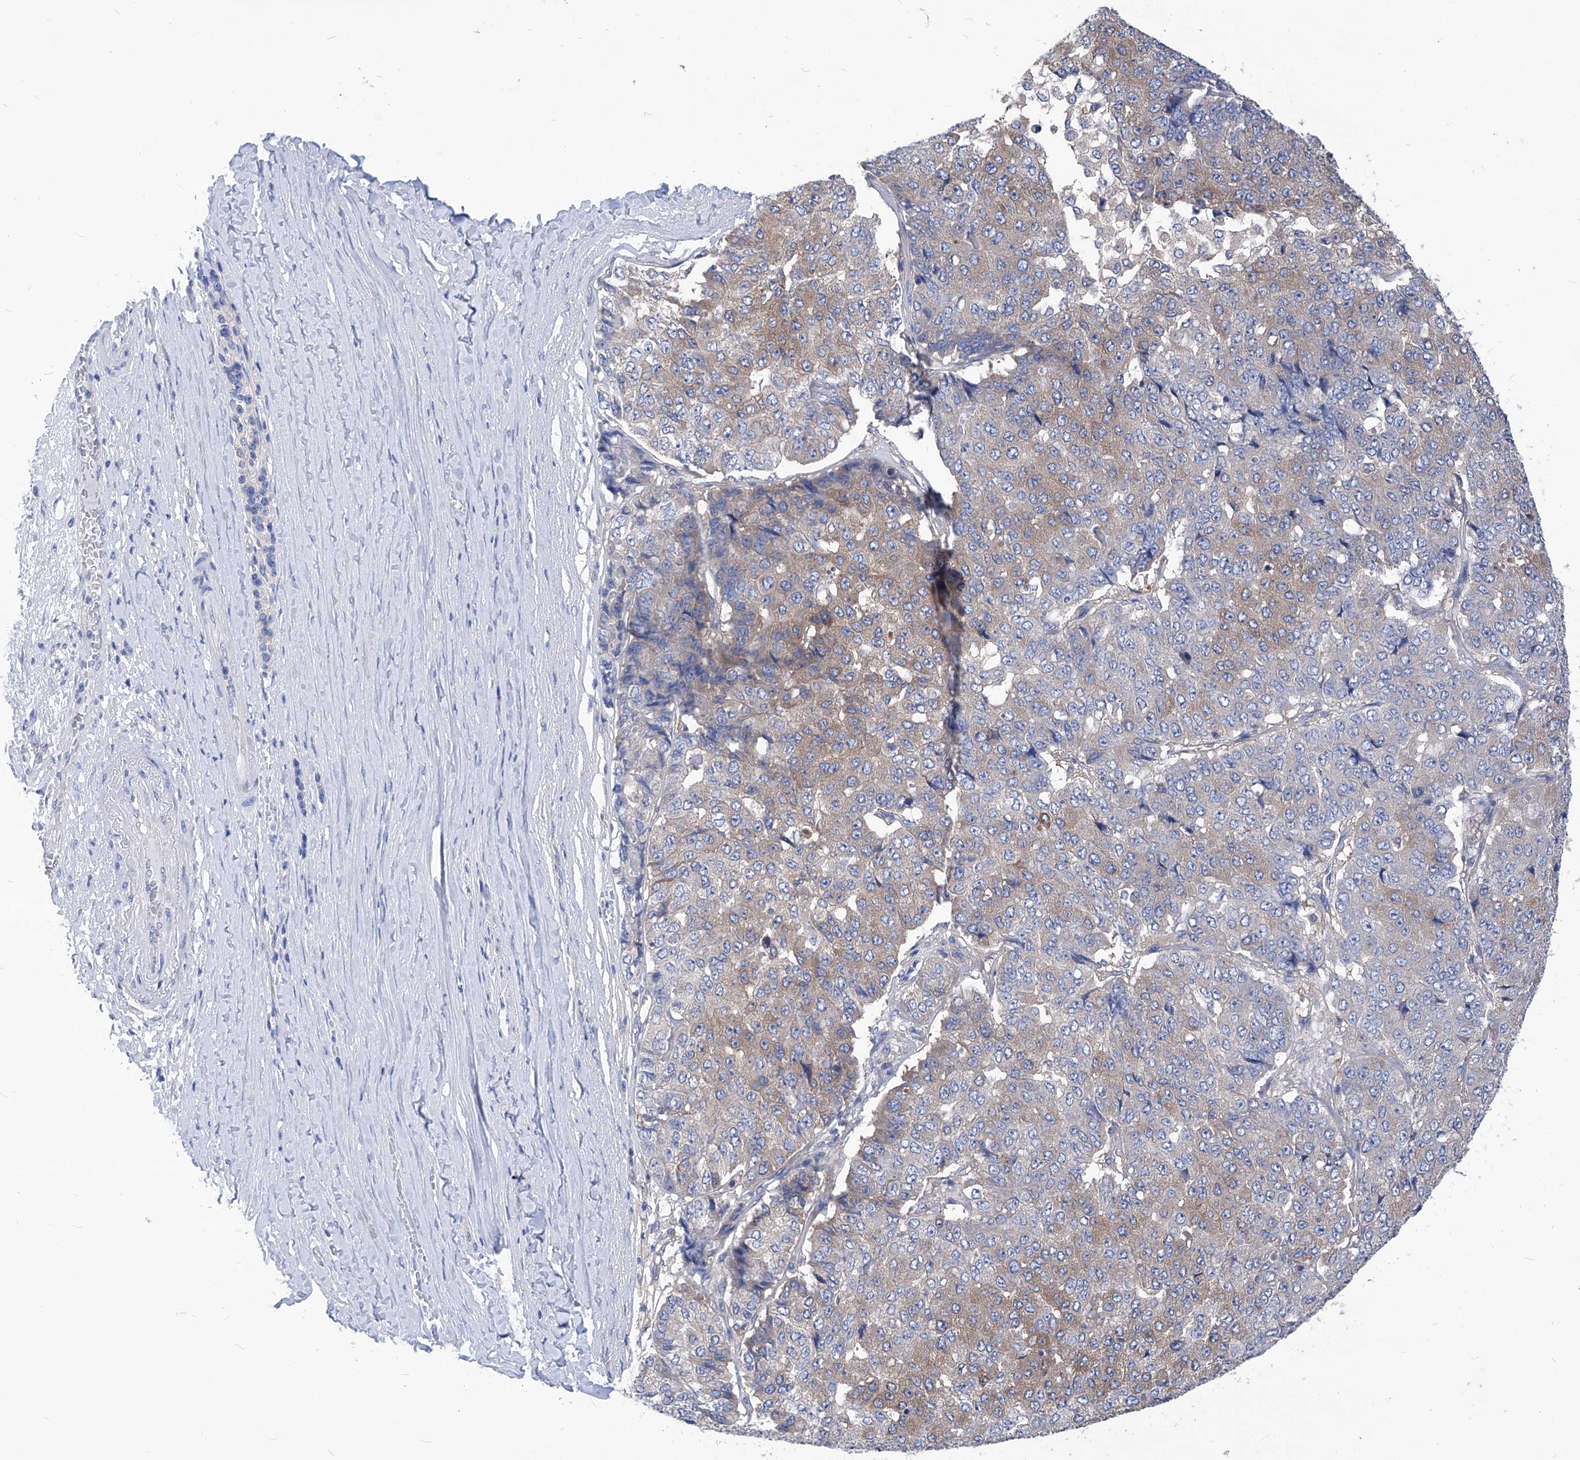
{"staining": {"intensity": "moderate", "quantity": "<25%", "location": "cytoplasmic/membranous"}, "tissue": "pancreatic cancer", "cell_type": "Tumor cells", "image_type": "cancer", "snomed": [{"axis": "morphology", "description": "Adenocarcinoma, NOS"}, {"axis": "topography", "description": "Pancreas"}], "caption": "Human pancreatic cancer (adenocarcinoma) stained with a protein marker demonstrates moderate staining in tumor cells.", "gene": "XPNPEP1", "patient": {"sex": "male", "age": 50}}